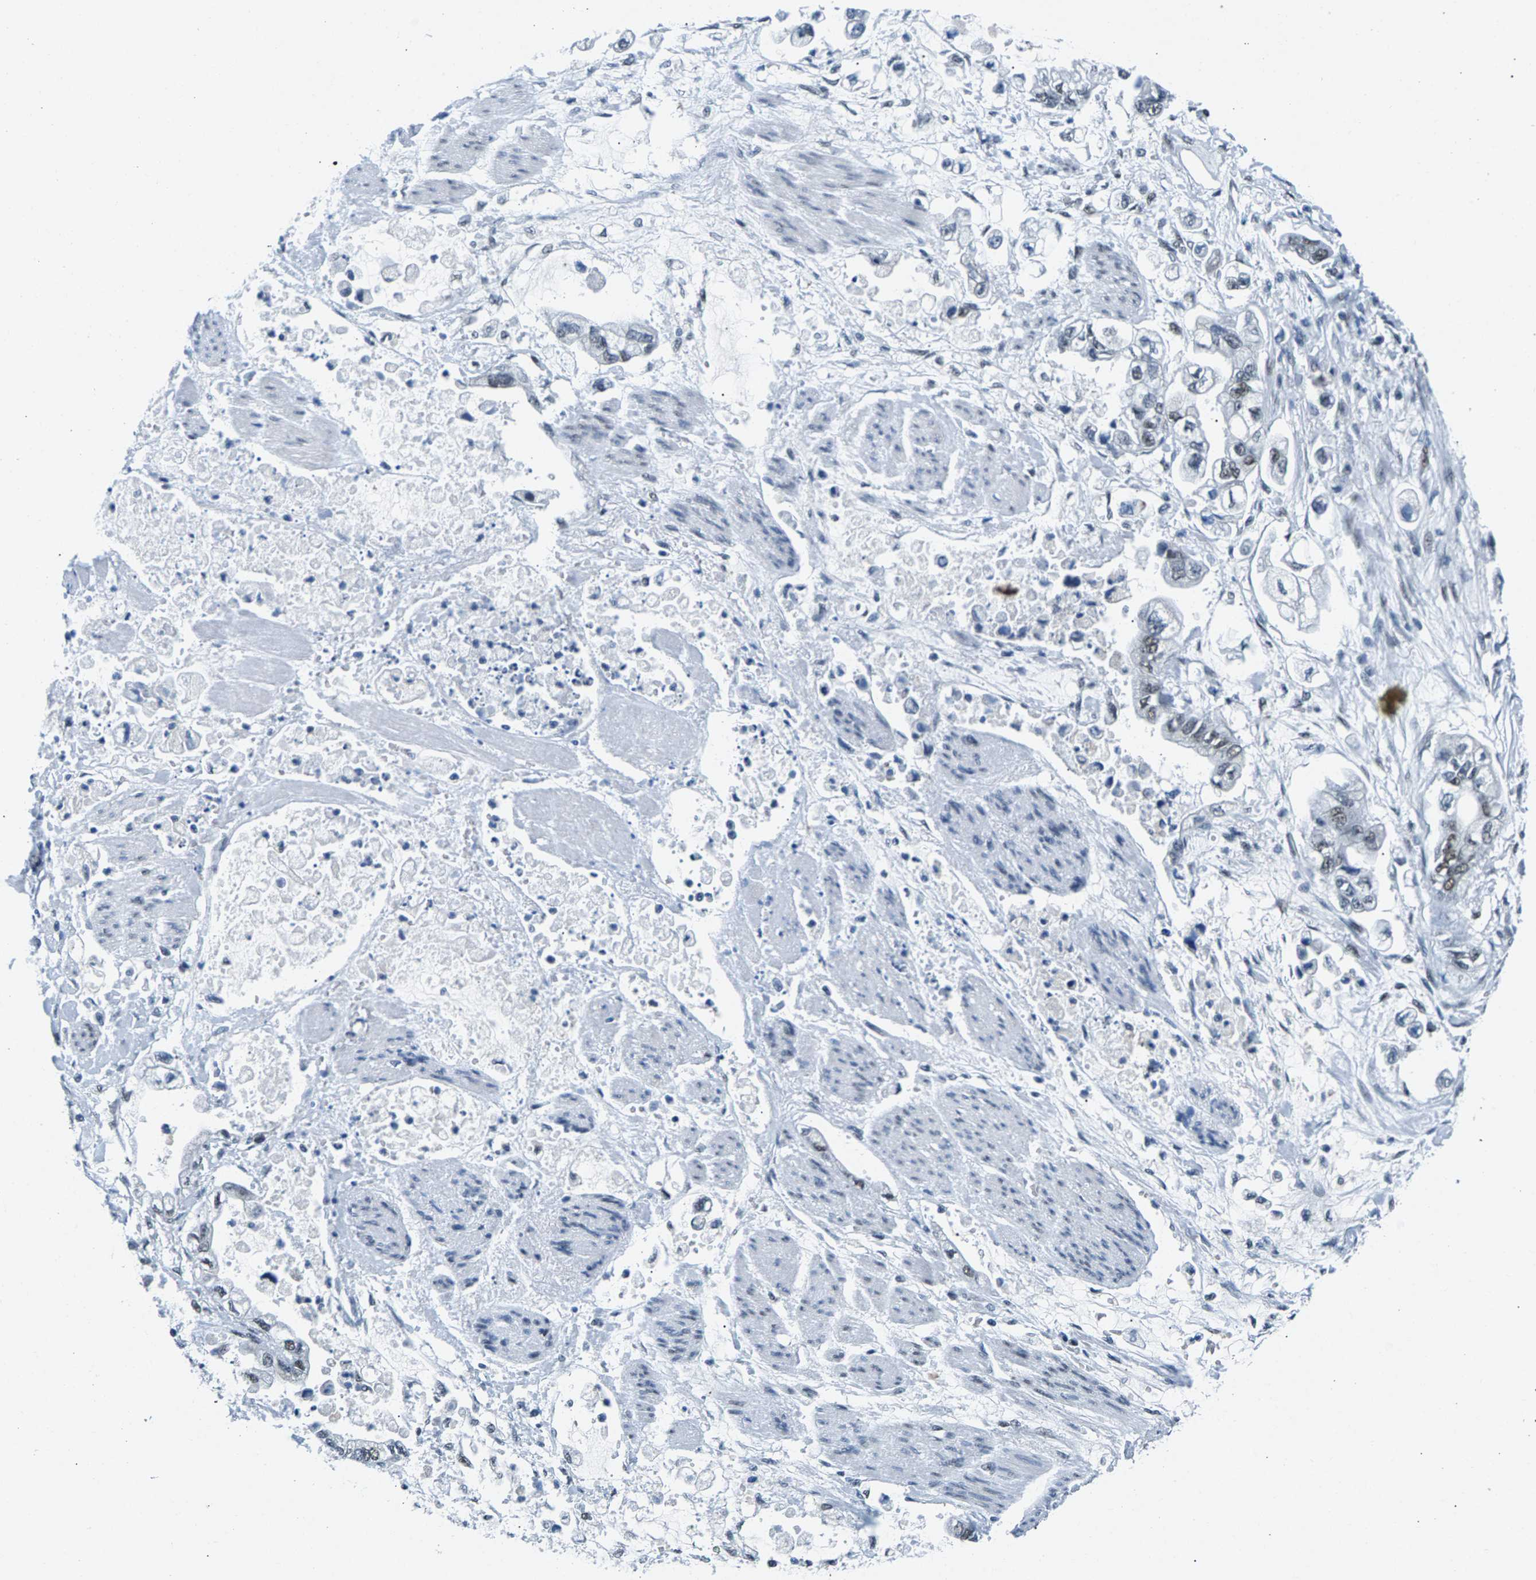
{"staining": {"intensity": "weak", "quantity": "25%-75%", "location": "nuclear"}, "tissue": "stomach cancer", "cell_type": "Tumor cells", "image_type": "cancer", "snomed": [{"axis": "morphology", "description": "Normal tissue, NOS"}, {"axis": "morphology", "description": "Adenocarcinoma, NOS"}, {"axis": "topography", "description": "Stomach"}], "caption": "Adenocarcinoma (stomach) was stained to show a protein in brown. There is low levels of weak nuclear expression in approximately 25%-75% of tumor cells. (brown staining indicates protein expression, while blue staining denotes nuclei).", "gene": "ATF2", "patient": {"sex": "male", "age": 62}}